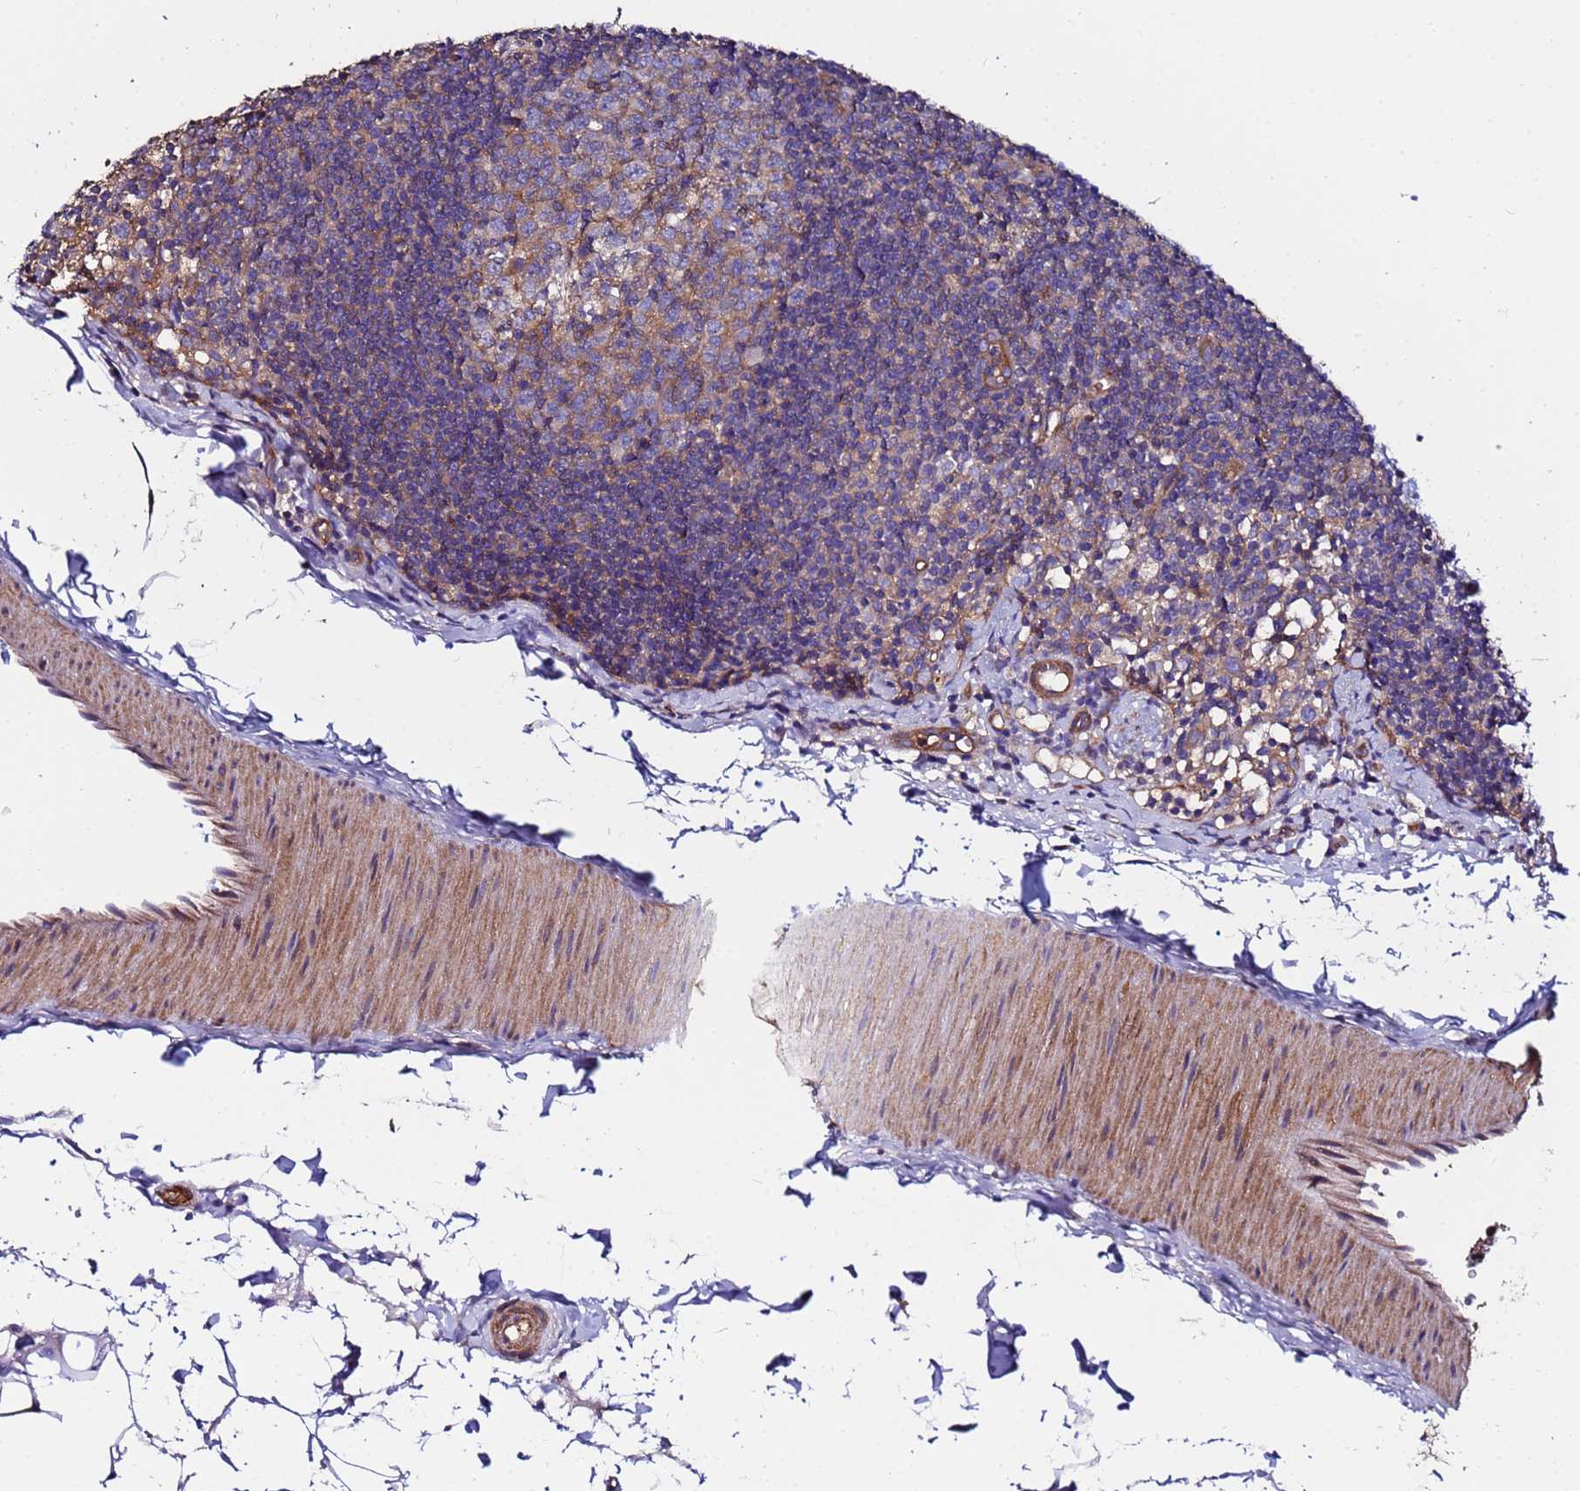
{"staining": {"intensity": "weak", "quantity": "25%-75%", "location": "cytoplasmic/membranous"}, "tissue": "lymph node", "cell_type": "Germinal center cells", "image_type": "normal", "snomed": [{"axis": "morphology", "description": "Normal tissue, NOS"}, {"axis": "topography", "description": "Lymph node"}], "caption": "This photomicrograph displays immunohistochemistry staining of benign human lymph node, with low weak cytoplasmic/membranous expression in about 25%-75% of germinal center cells.", "gene": "POTEE", "patient": {"sex": "female", "age": 27}}